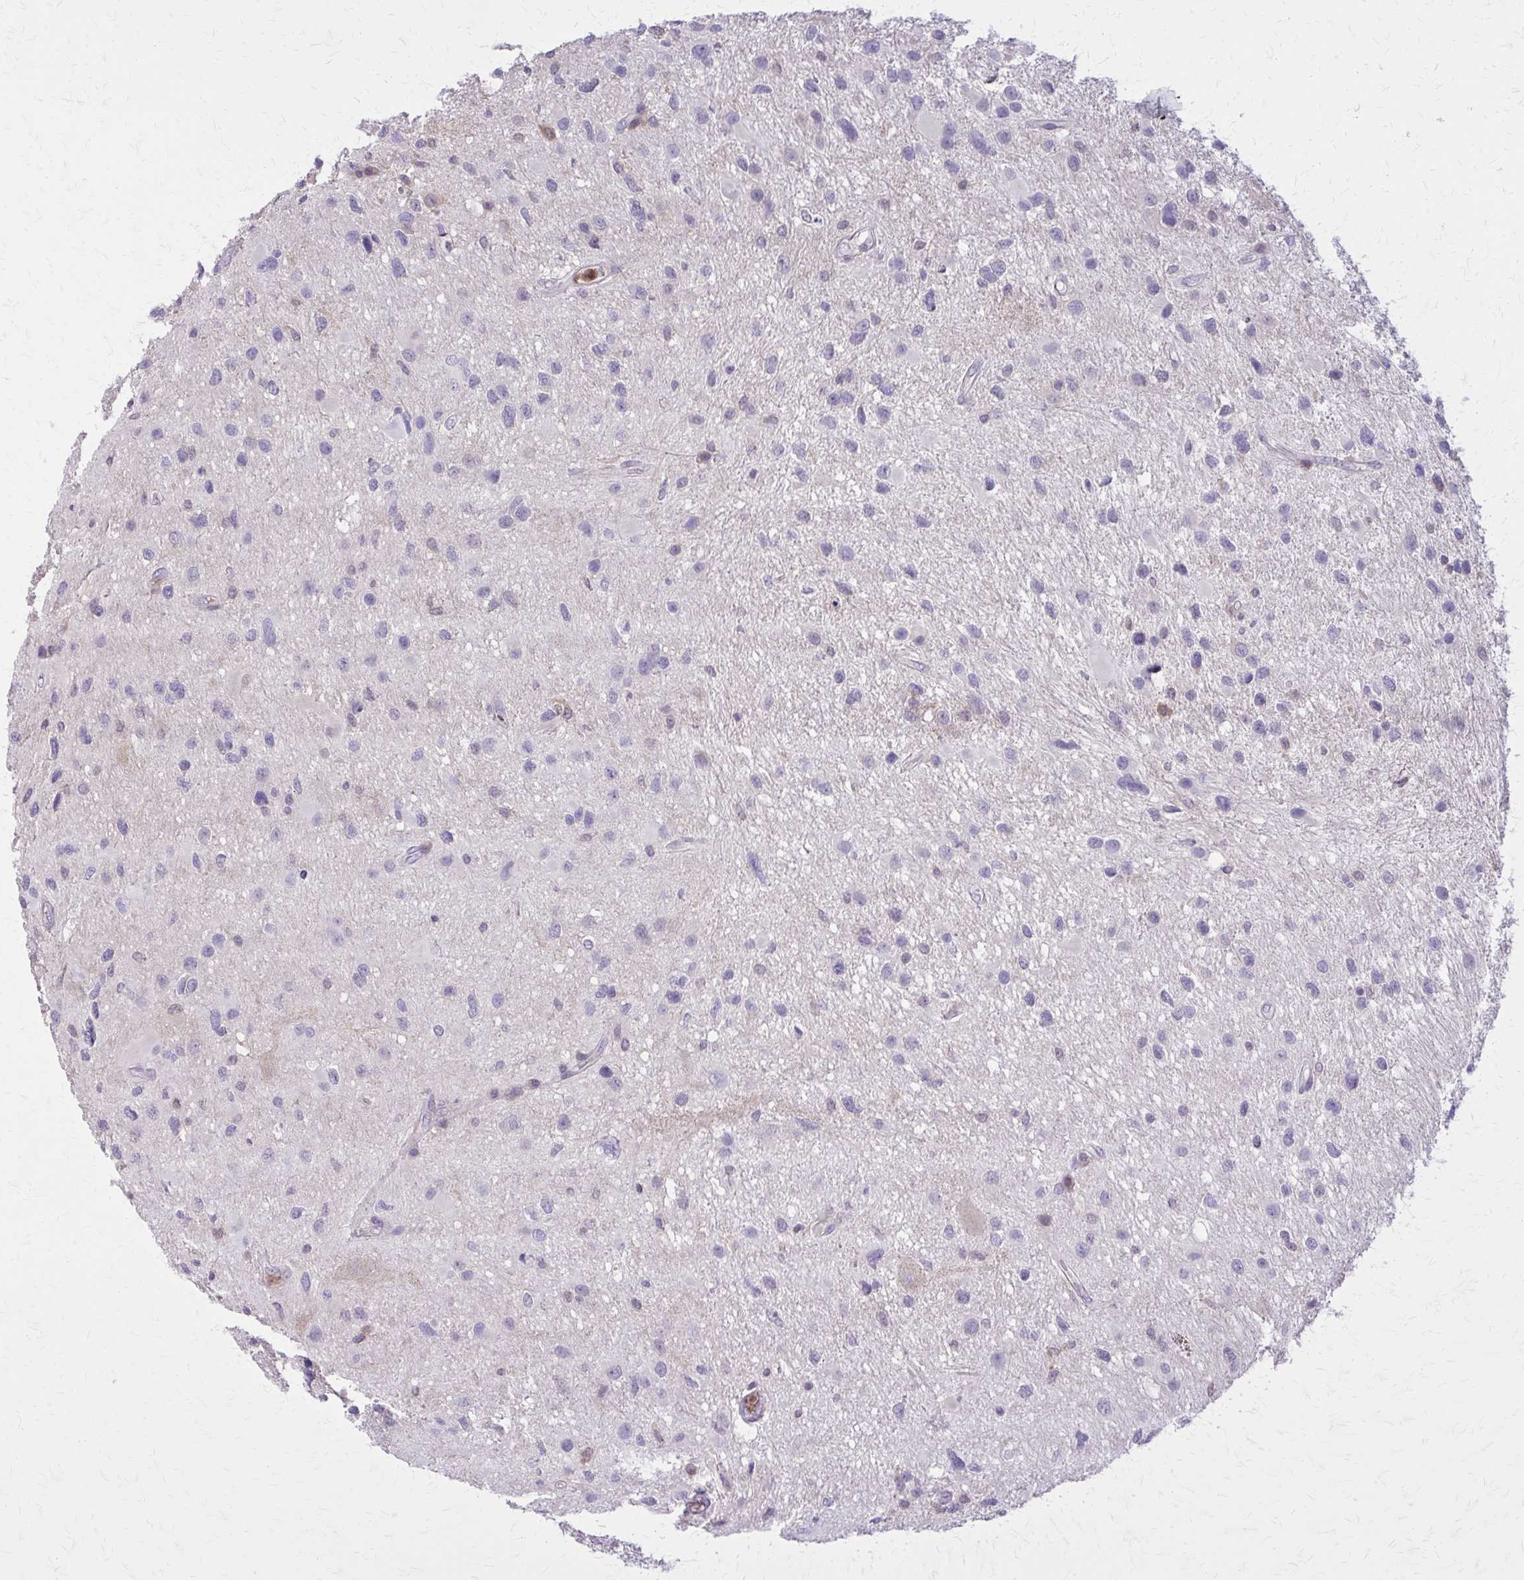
{"staining": {"intensity": "negative", "quantity": "none", "location": "none"}, "tissue": "glioma", "cell_type": "Tumor cells", "image_type": "cancer", "snomed": [{"axis": "morphology", "description": "Glioma, malignant, Low grade"}, {"axis": "topography", "description": "Brain"}], "caption": "Tumor cells show no significant positivity in glioma.", "gene": "NRBF2", "patient": {"sex": "female", "age": 32}}